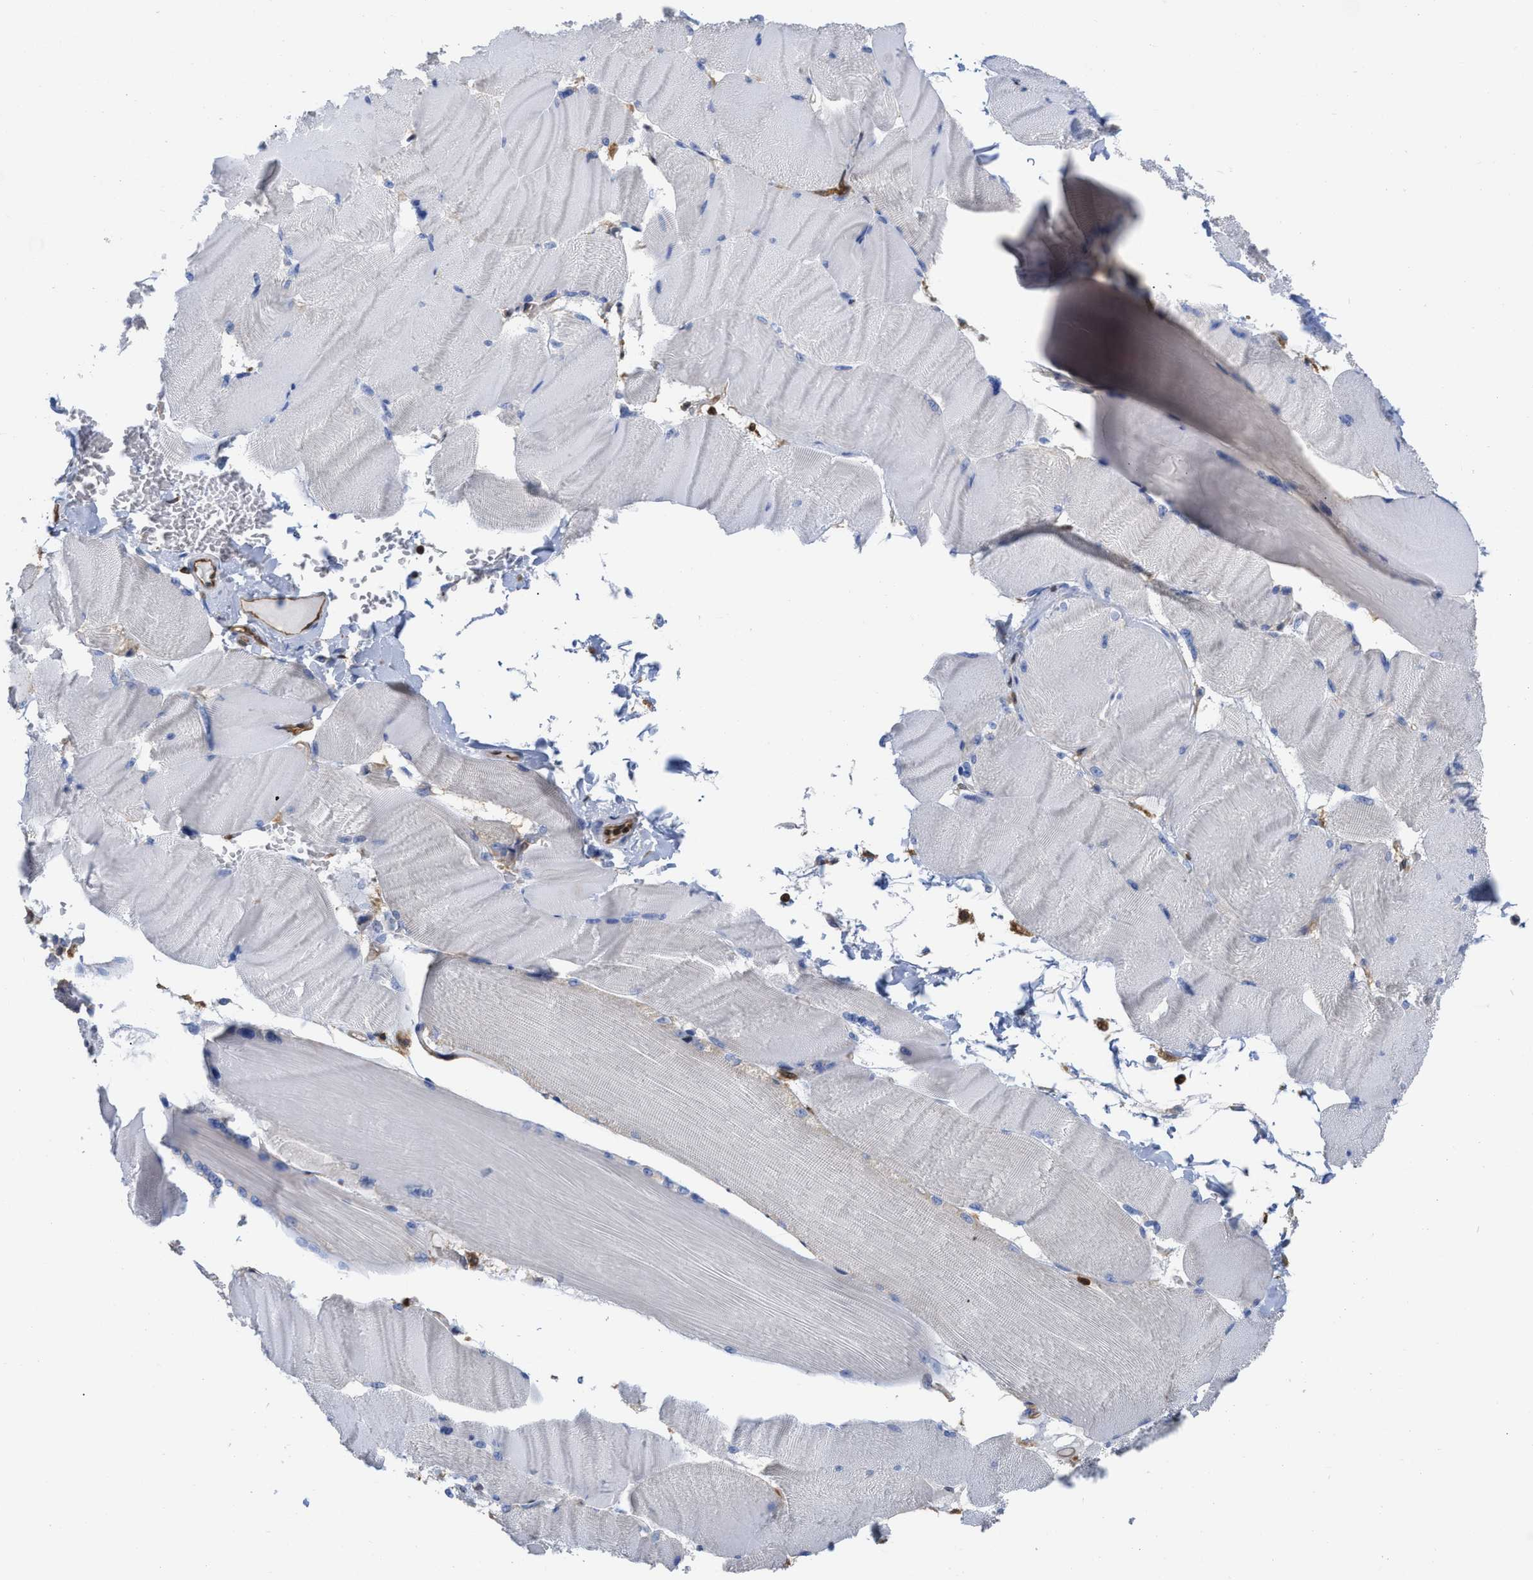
{"staining": {"intensity": "negative", "quantity": "none", "location": "none"}, "tissue": "skeletal muscle", "cell_type": "Myocytes", "image_type": "normal", "snomed": [{"axis": "morphology", "description": "Normal tissue, NOS"}, {"axis": "topography", "description": "Skin"}, {"axis": "topography", "description": "Skeletal muscle"}], "caption": "Immunohistochemistry (IHC) micrograph of benign skeletal muscle: human skeletal muscle stained with DAB (3,3'-diaminobenzidine) reveals no significant protein expression in myocytes.", "gene": "GIMAP4", "patient": {"sex": "male", "age": 83}}